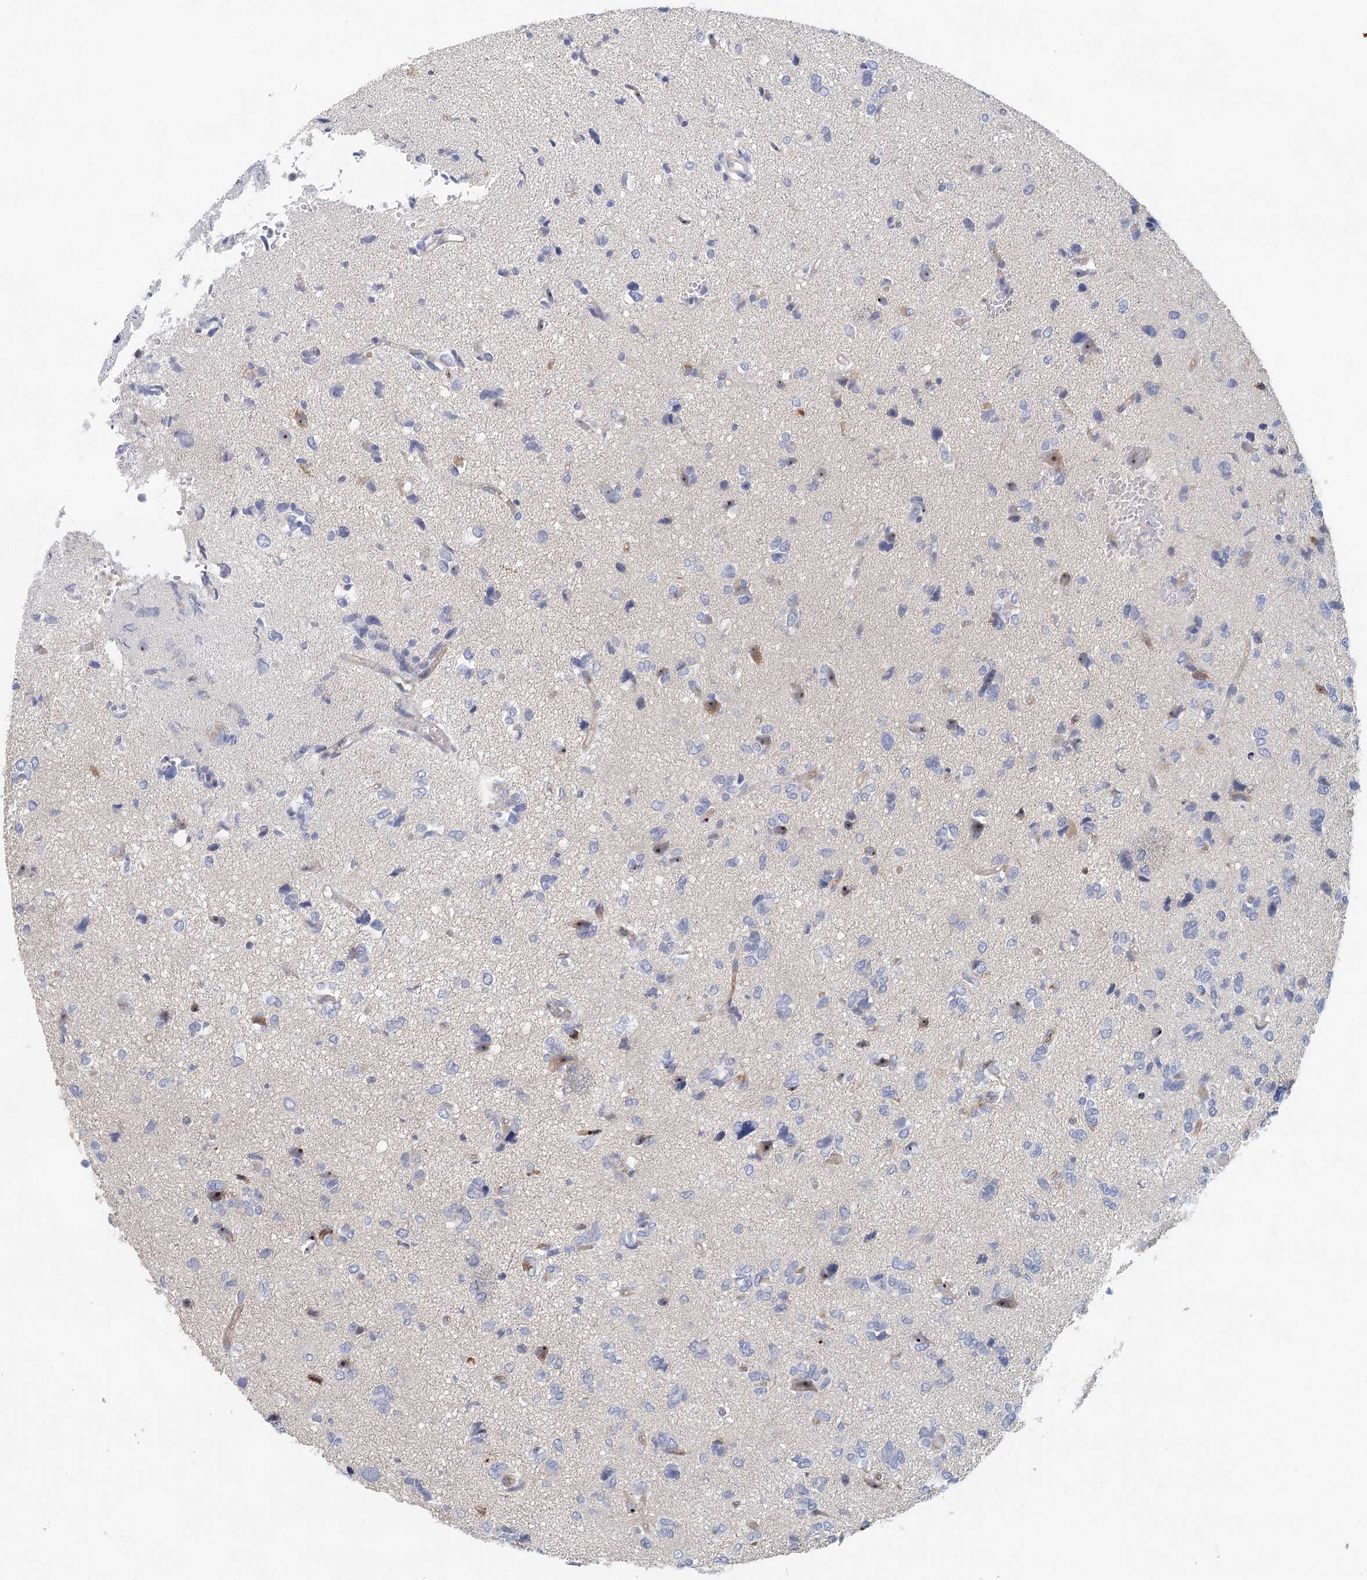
{"staining": {"intensity": "negative", "quantity": "none", "location": "none"}, "tissue": "glioma", "cell_type": "Tumor cells", "image_type": "cancer", "snomed": [{"axis": "morphology", "description": "Glioma, malignant, High grade"}, {"axis": "topography", "description": "Brain"}], "caption": "Image shows no protein expression in tumor cells of malignant glioma (high-grade) tissue.", "gene": "SLC19A3", "patient": {"sex": "female", "age": 59}}